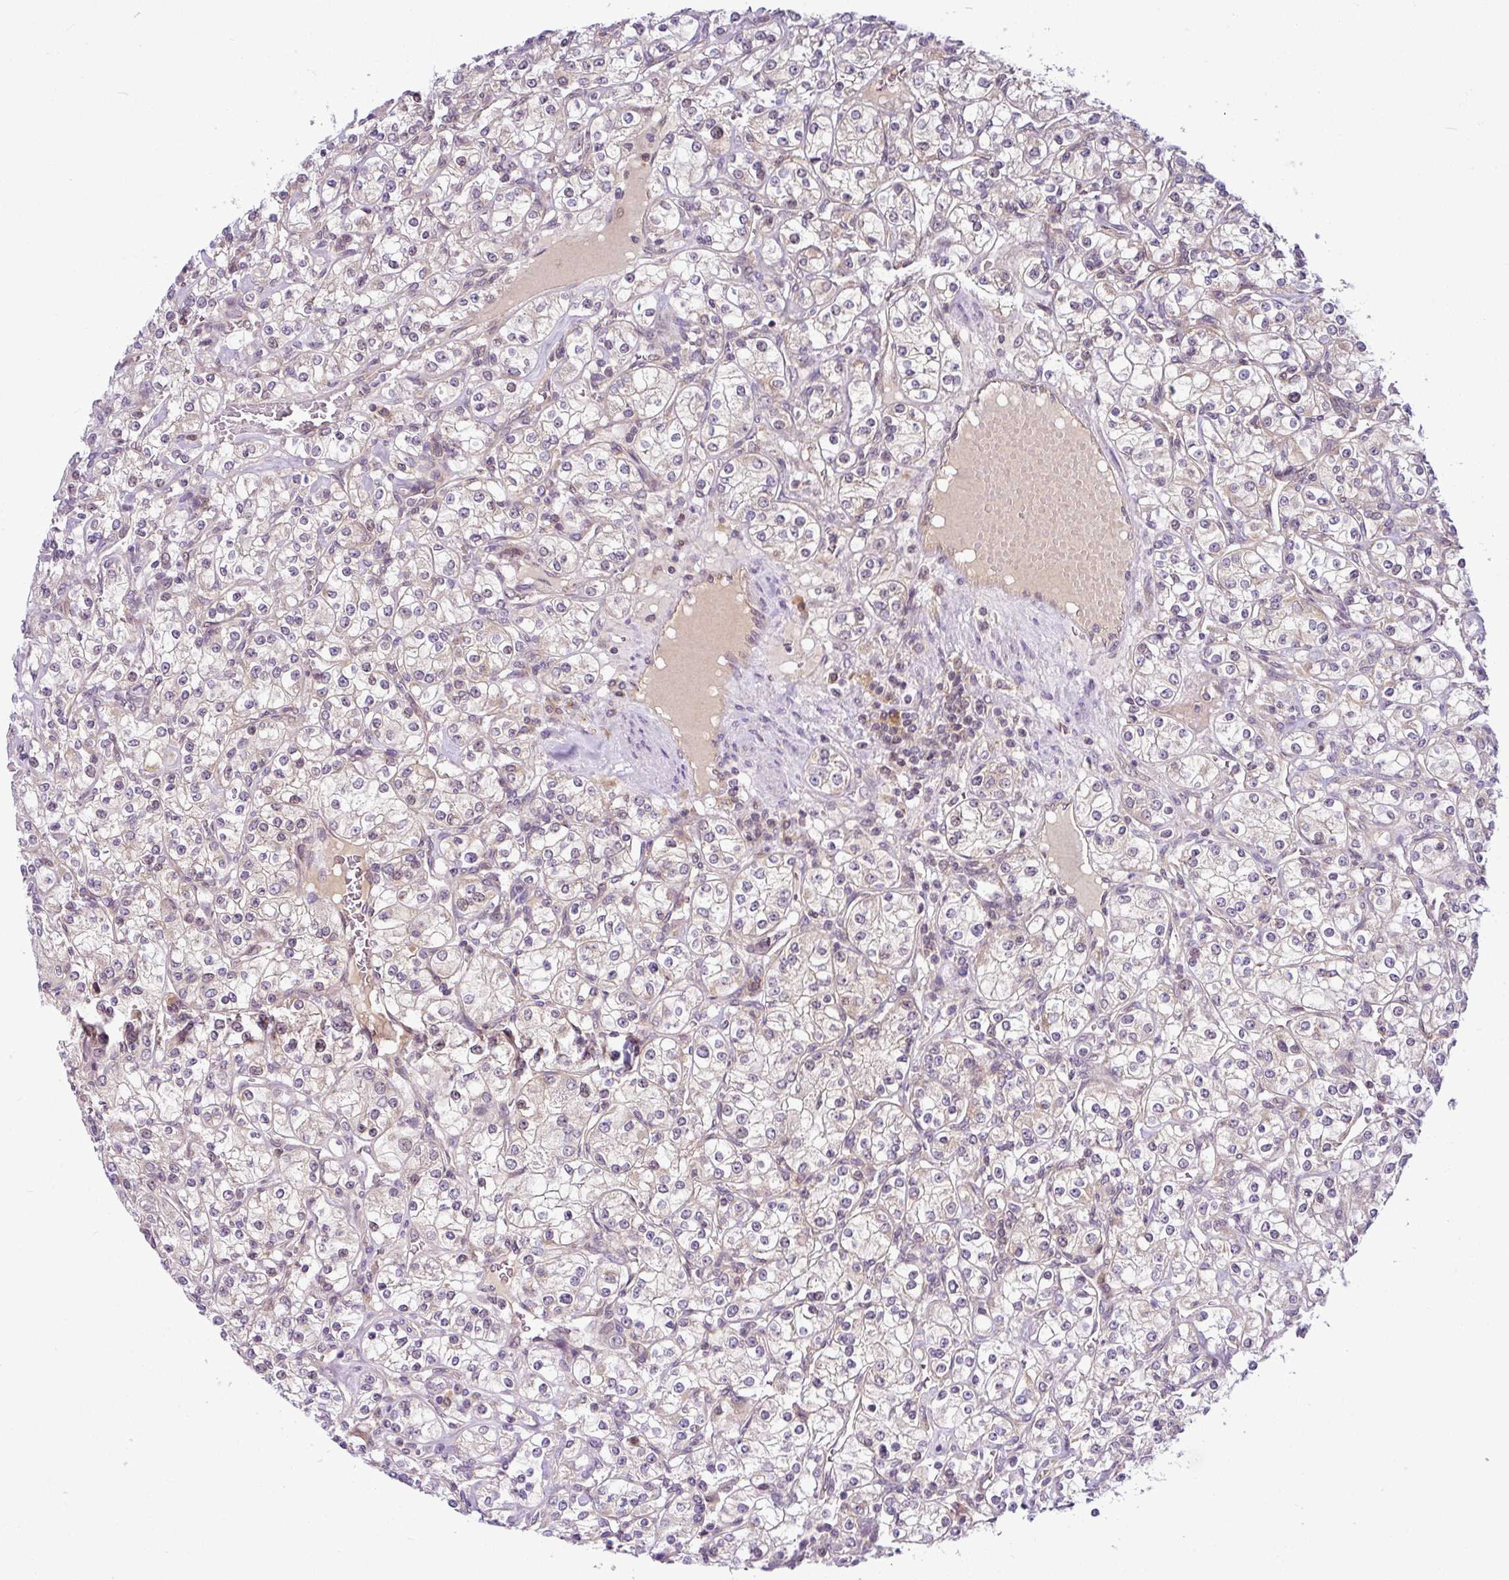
{"staining": {"intensity": "weak", "quantity": "25%-75%", "location": "cytoplasmic/membranous"}, "tissue": "renal cancer", "cell_type": "Tumor cells", "image_type": "cancer", "snomed": [{"axis": "morphology", "description": "Adenocarcinoma, NOS"}, {"axis": "topography", "description": "Kidney"}], "caption": "Renal cancer (adenocarcinoma) stained for a protein (brown) reveals weak cytoplasmic/membranous positive staining in approximately 25%-75% of tumor cells.", "gene": "NDUFB2", "patient": {"sex": "male", "age": 77}}